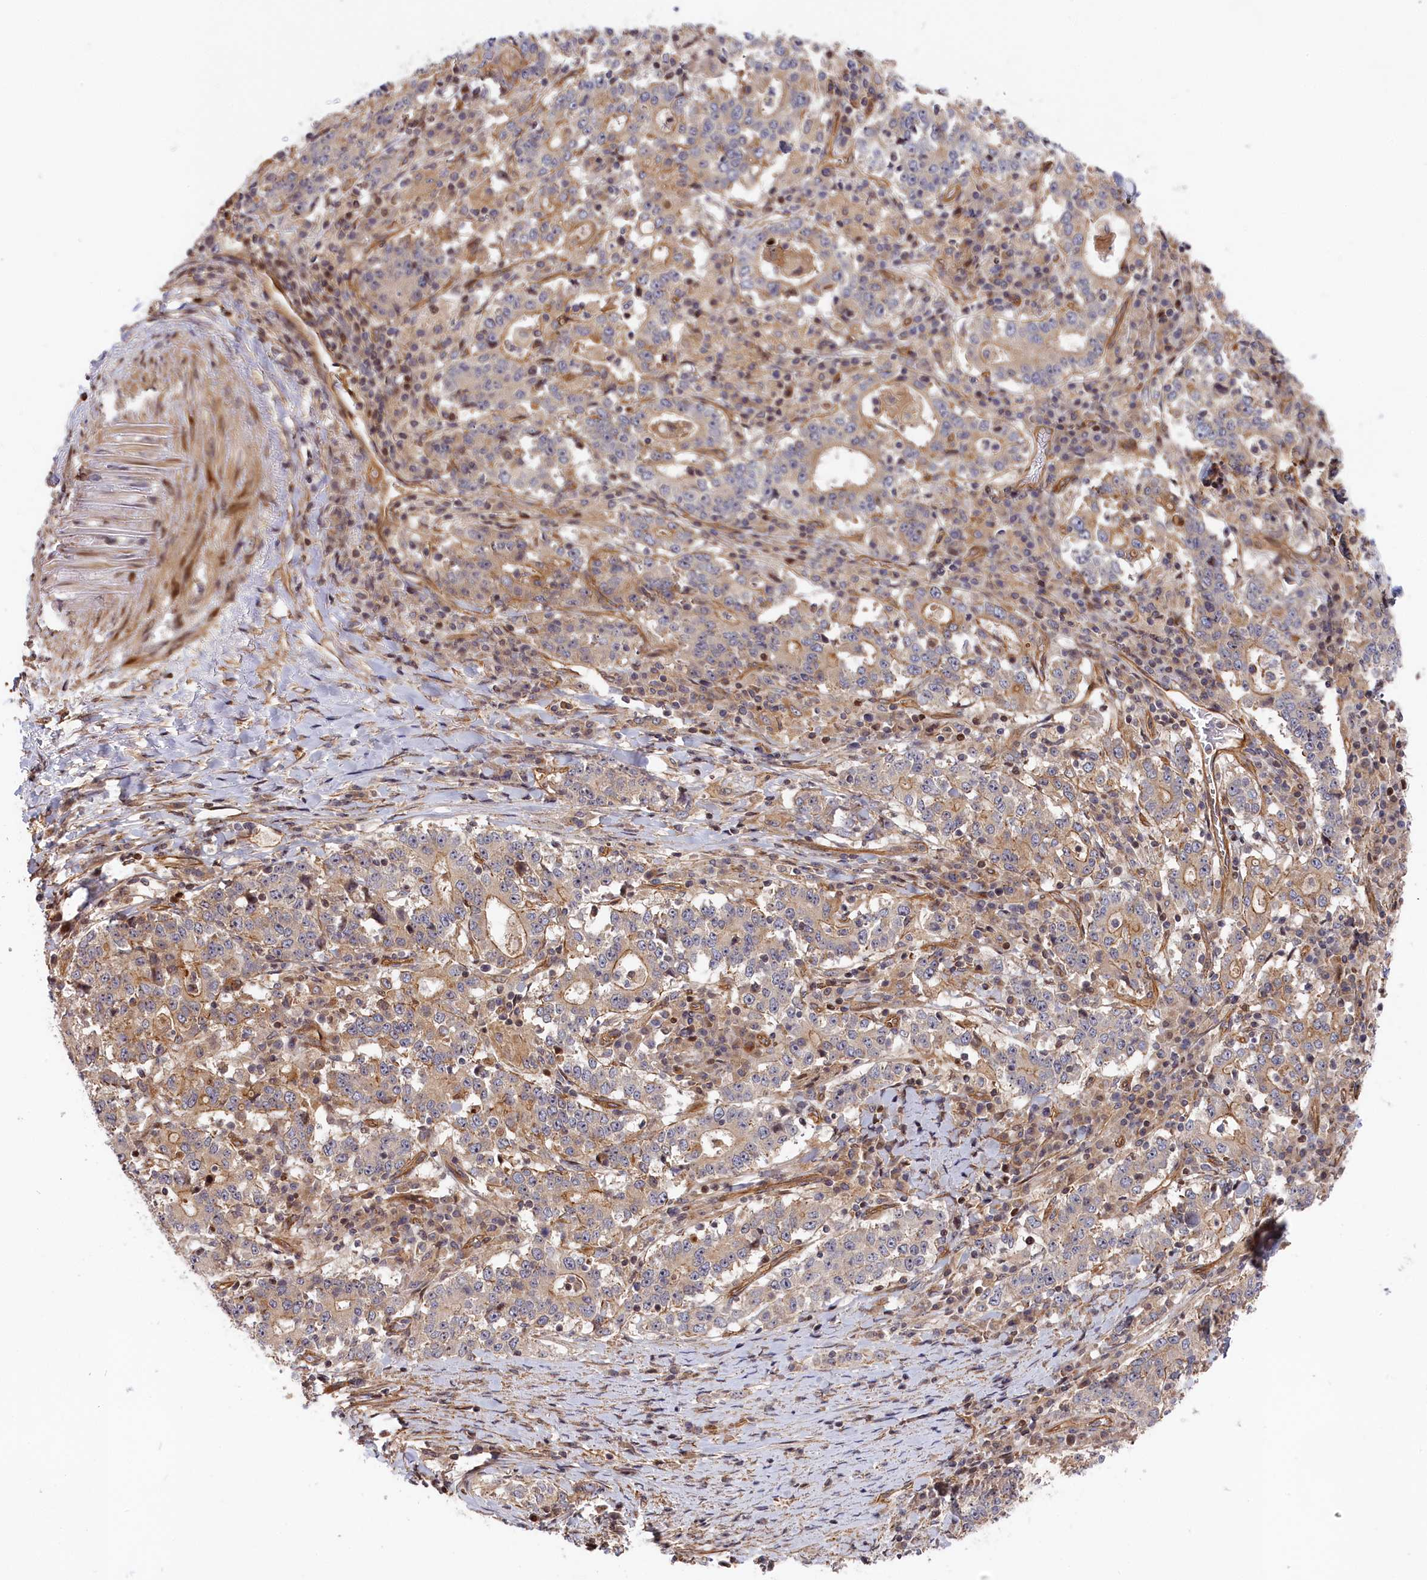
{"staining": {"intensity": "weak", "quantity": "<25%", "location": "cytoplasmic/membranous"}, "tissue": "stomach cancer", "cell_type": "Tumor cells", "image_type": "cancer", "snomed": [{"axis": "morphology", "description": "Adenocarcinoma, NOS"}, {"axis": "topography", "description": "Stomach"}], "caption": "High power microscopy photomicrograph of an immunohistochemistry histopathology image of adenocarcinoma (stomach), revealing no significant positivity in tumor cells.", "gene": "CEP44", "patient": {"sex": "male", "age": 59}}